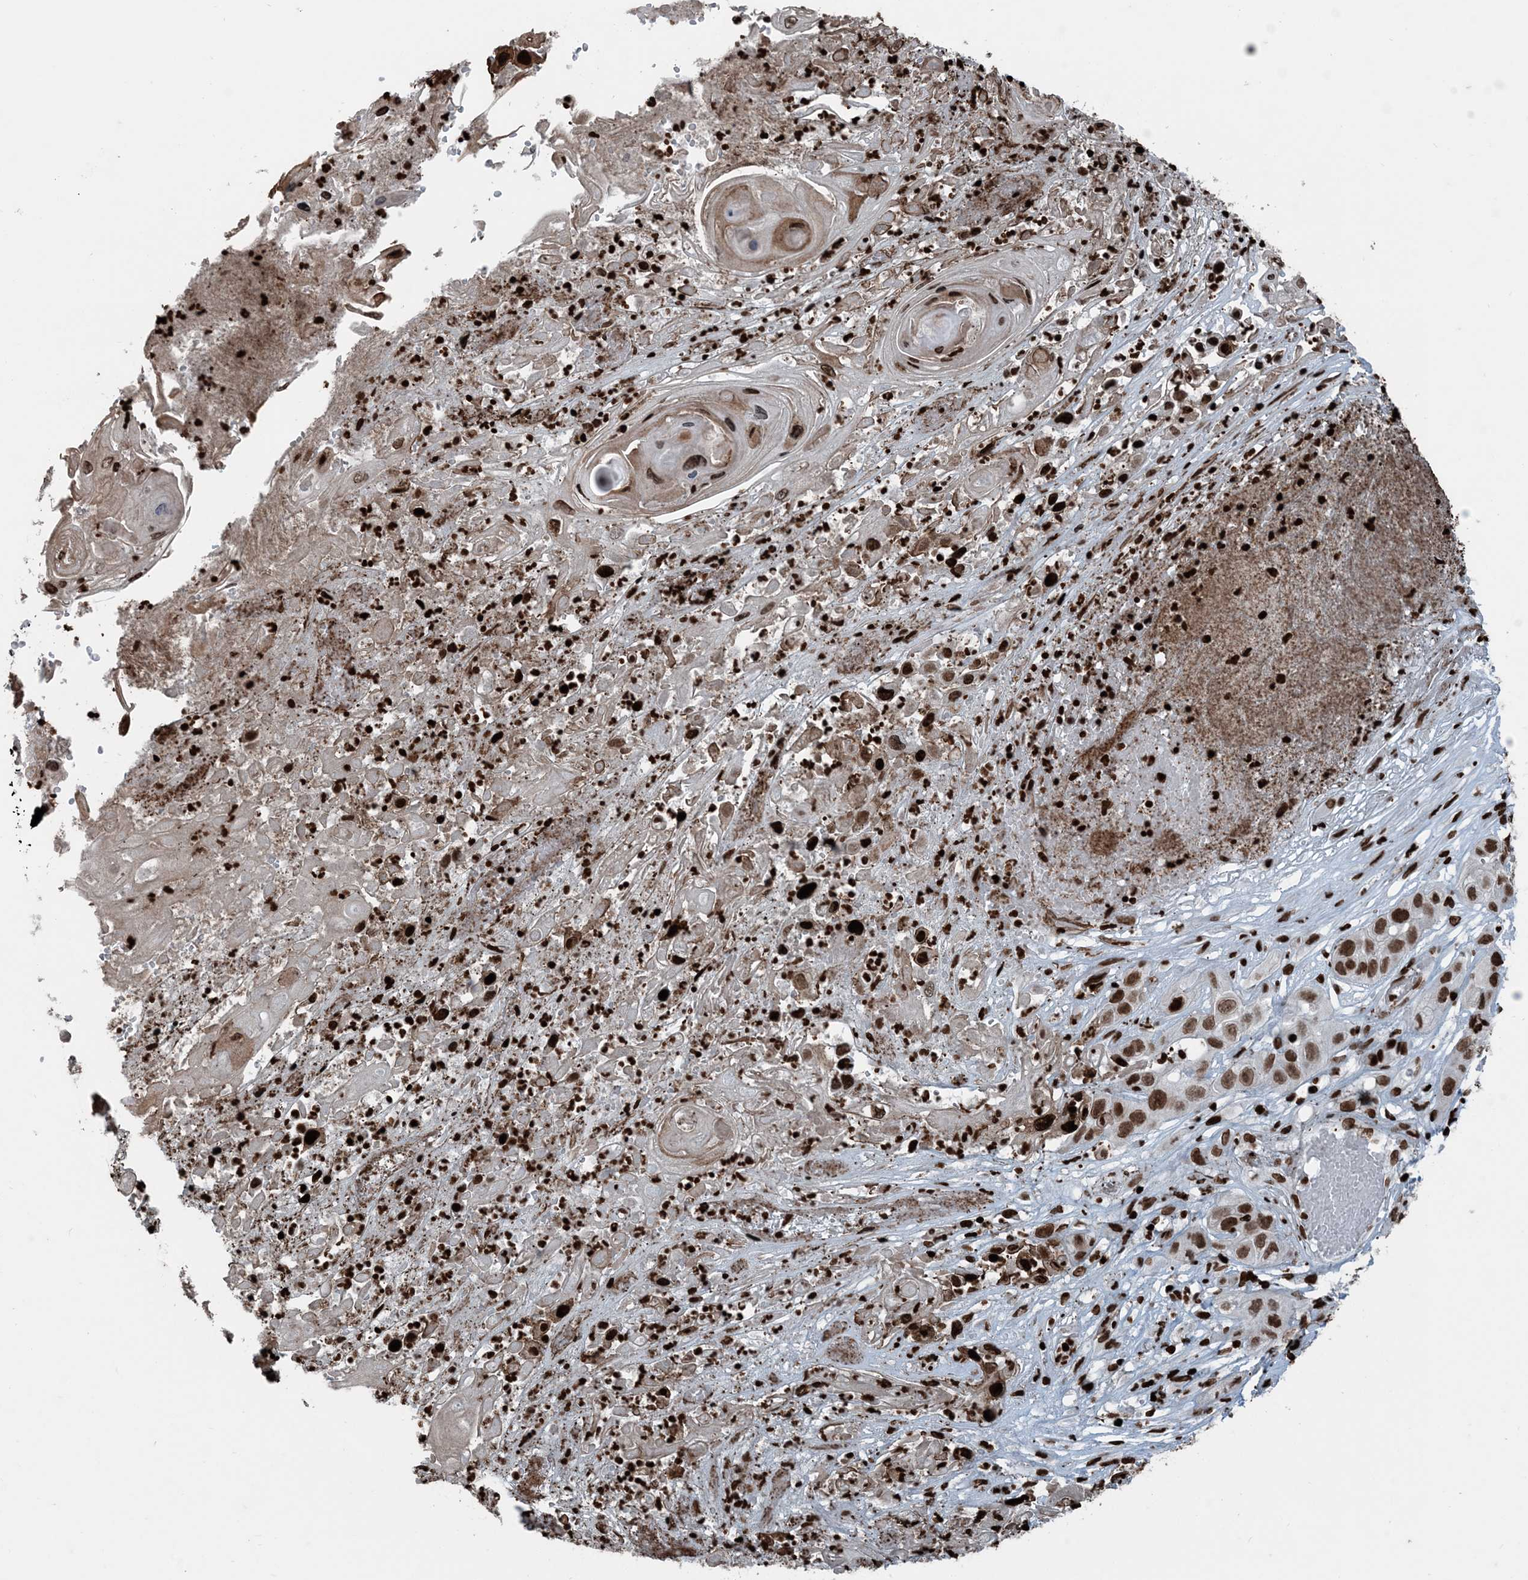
{"staining": {"intensity": "moderate", "quantity": ">75%", "location": "nuclear"}, "tissue": "skin cancer", "cell_type": "Tumor cells", "image_type": "cancer", "snomed": [{"axis": "morphology", "description": "Squamous cell carcinoma, NOS"}, {"axis": "topography", "description": "Skin"}], "caption": "An IHC image of neoplastic tissue is shown. Protein staining in brown highlights moderate nuclear positivity in squamous cell carcinoma (skin) within tumor cells. (Brightfield microscopy of DAB IHC at high magnification).", "gene": "H3-3B", "patient": {"sex": "male", "age": 55}}